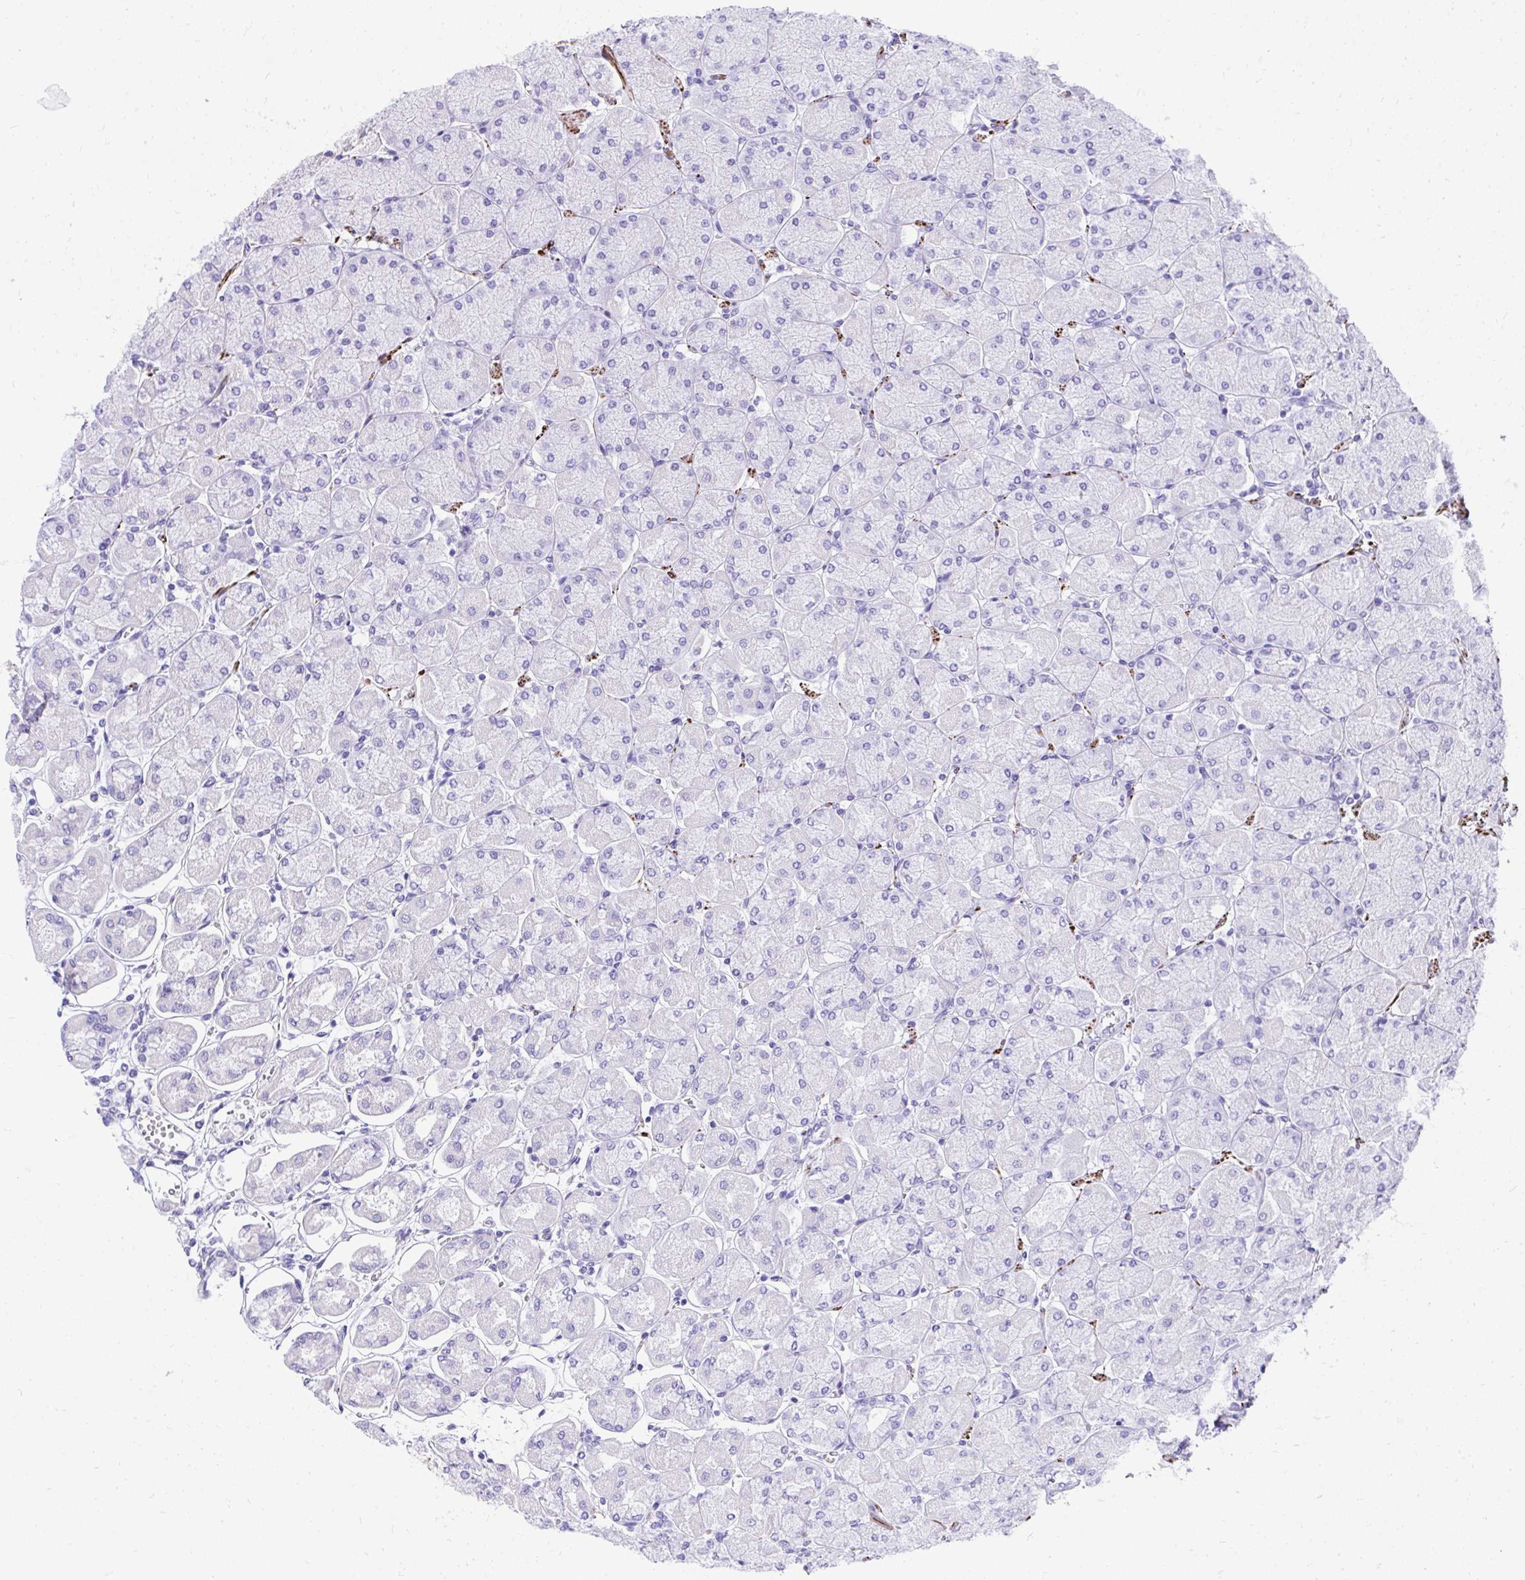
{"staining": {"intensity": "negative", "quantity": "none", "location": "none"}, "tissue": "stomach", "cell_type": "Glandular cells", "image_type": "normal", "snomed": [{"axis": "morphology", "description": "Normal tissue, NOS"}, {"axis": "topography", "description": "Stomach, upper"}], "caption": "This micrograph is of normal stomach stained with immunohistochemistry to label a protein in brown with the nuclei are counter-stained blue. There is no staining in glandular cells. (IHC, brightfield microscopy, high magnification).", "gene": "KCNN4", "patient": {"sex": "female", "age": 56}}